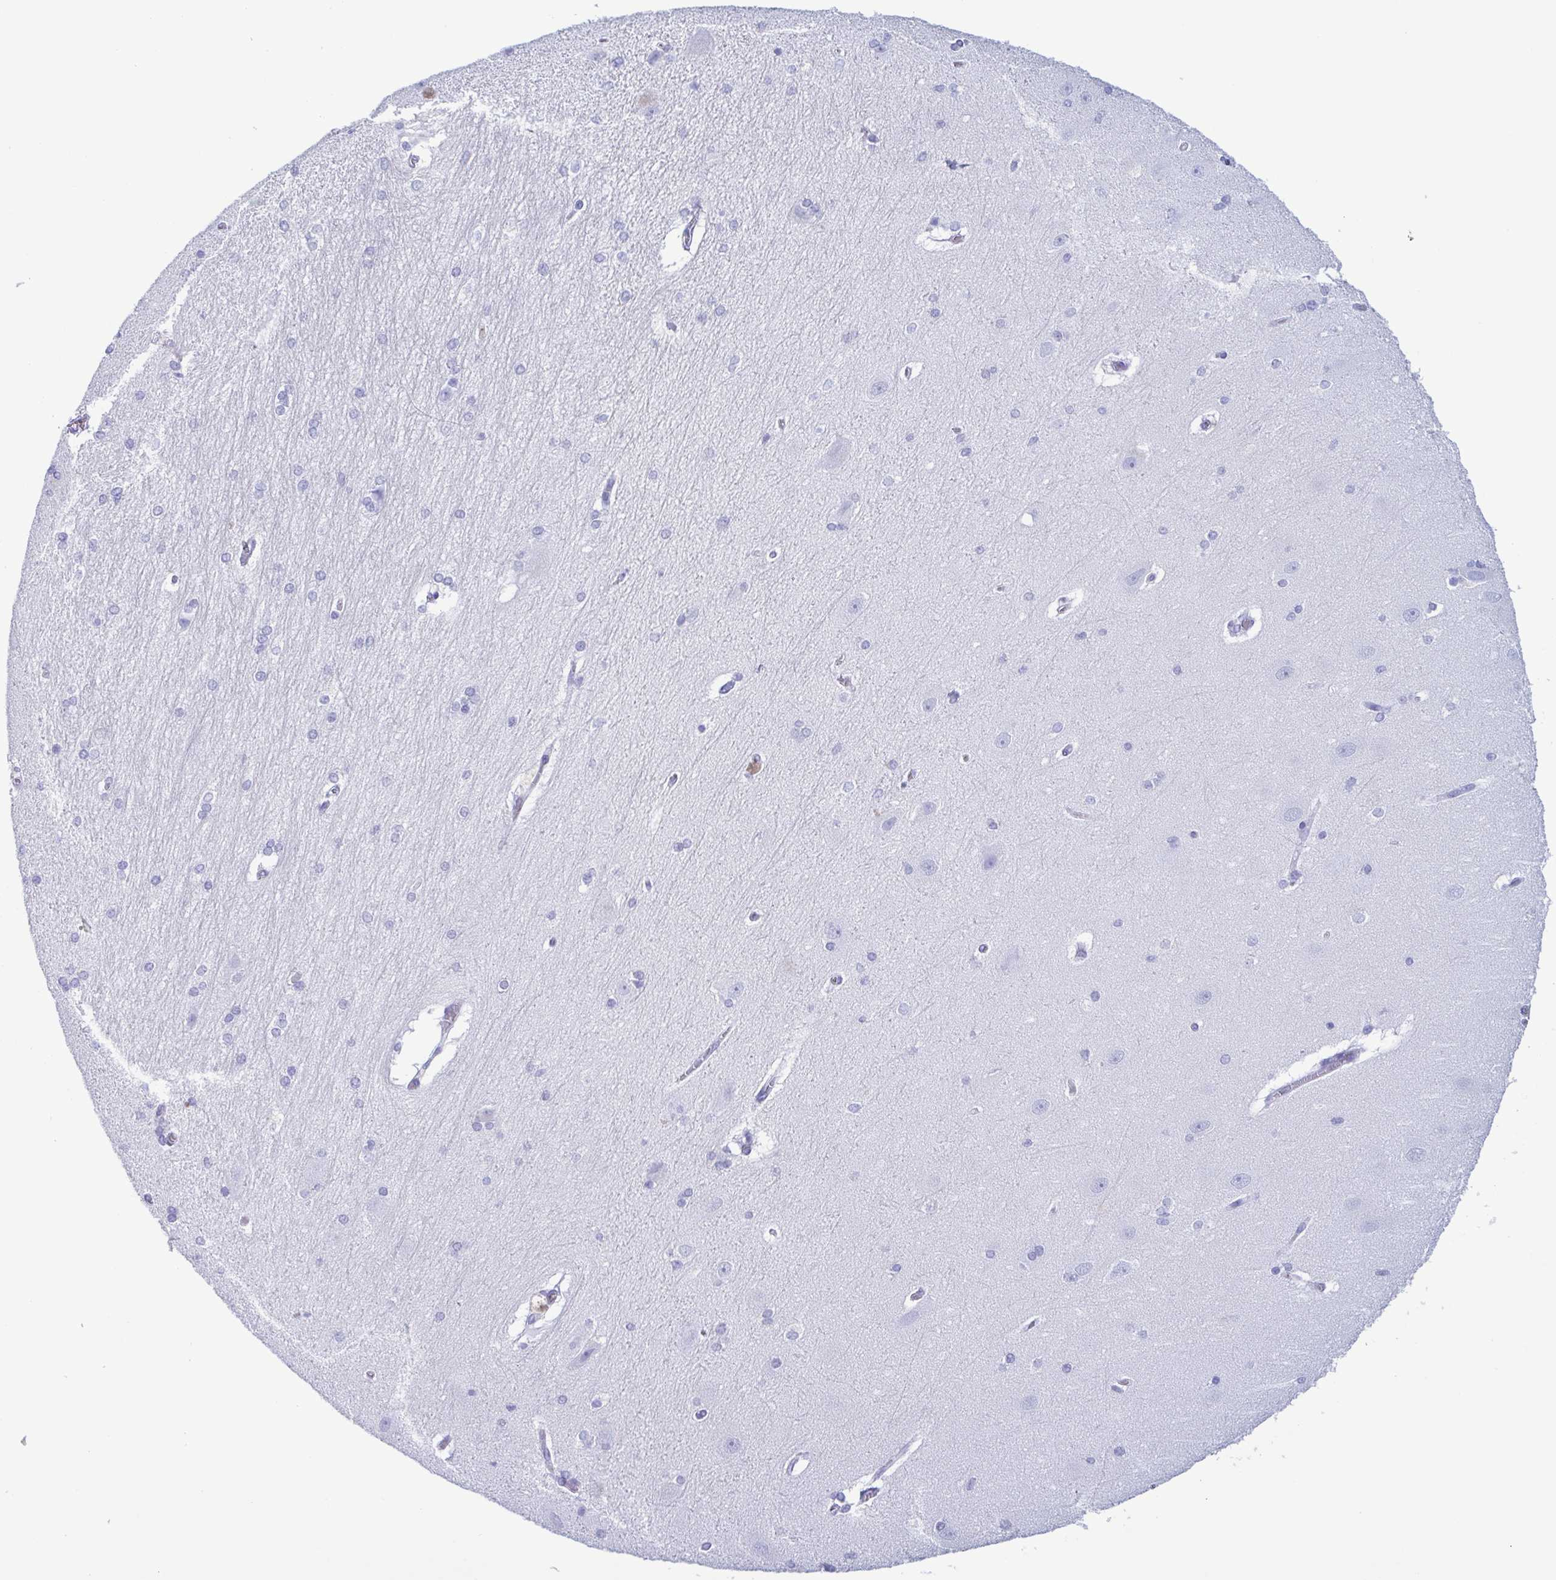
{"staining": {"intensity": "negative", "quantity": "none", "location": "none"}, "tissue": "hippocampus", "cell_type": "Glial cells", "image_type": "normal", "snomed": [{"axis": "morphology", "description": "Normal tissue, NOS"}, {"axis": "topography", "description": "Cerebral cortex"}, {"axis": "topography", "description": "Hippocampus"}], "caption": "Immunohistochemistry (IHC) image of normal hippocampus stained for a protein (brown), which exhibits no expression in glial cells.", "gene": "LTF", "patient": {"sex": "female", "age": 19}}